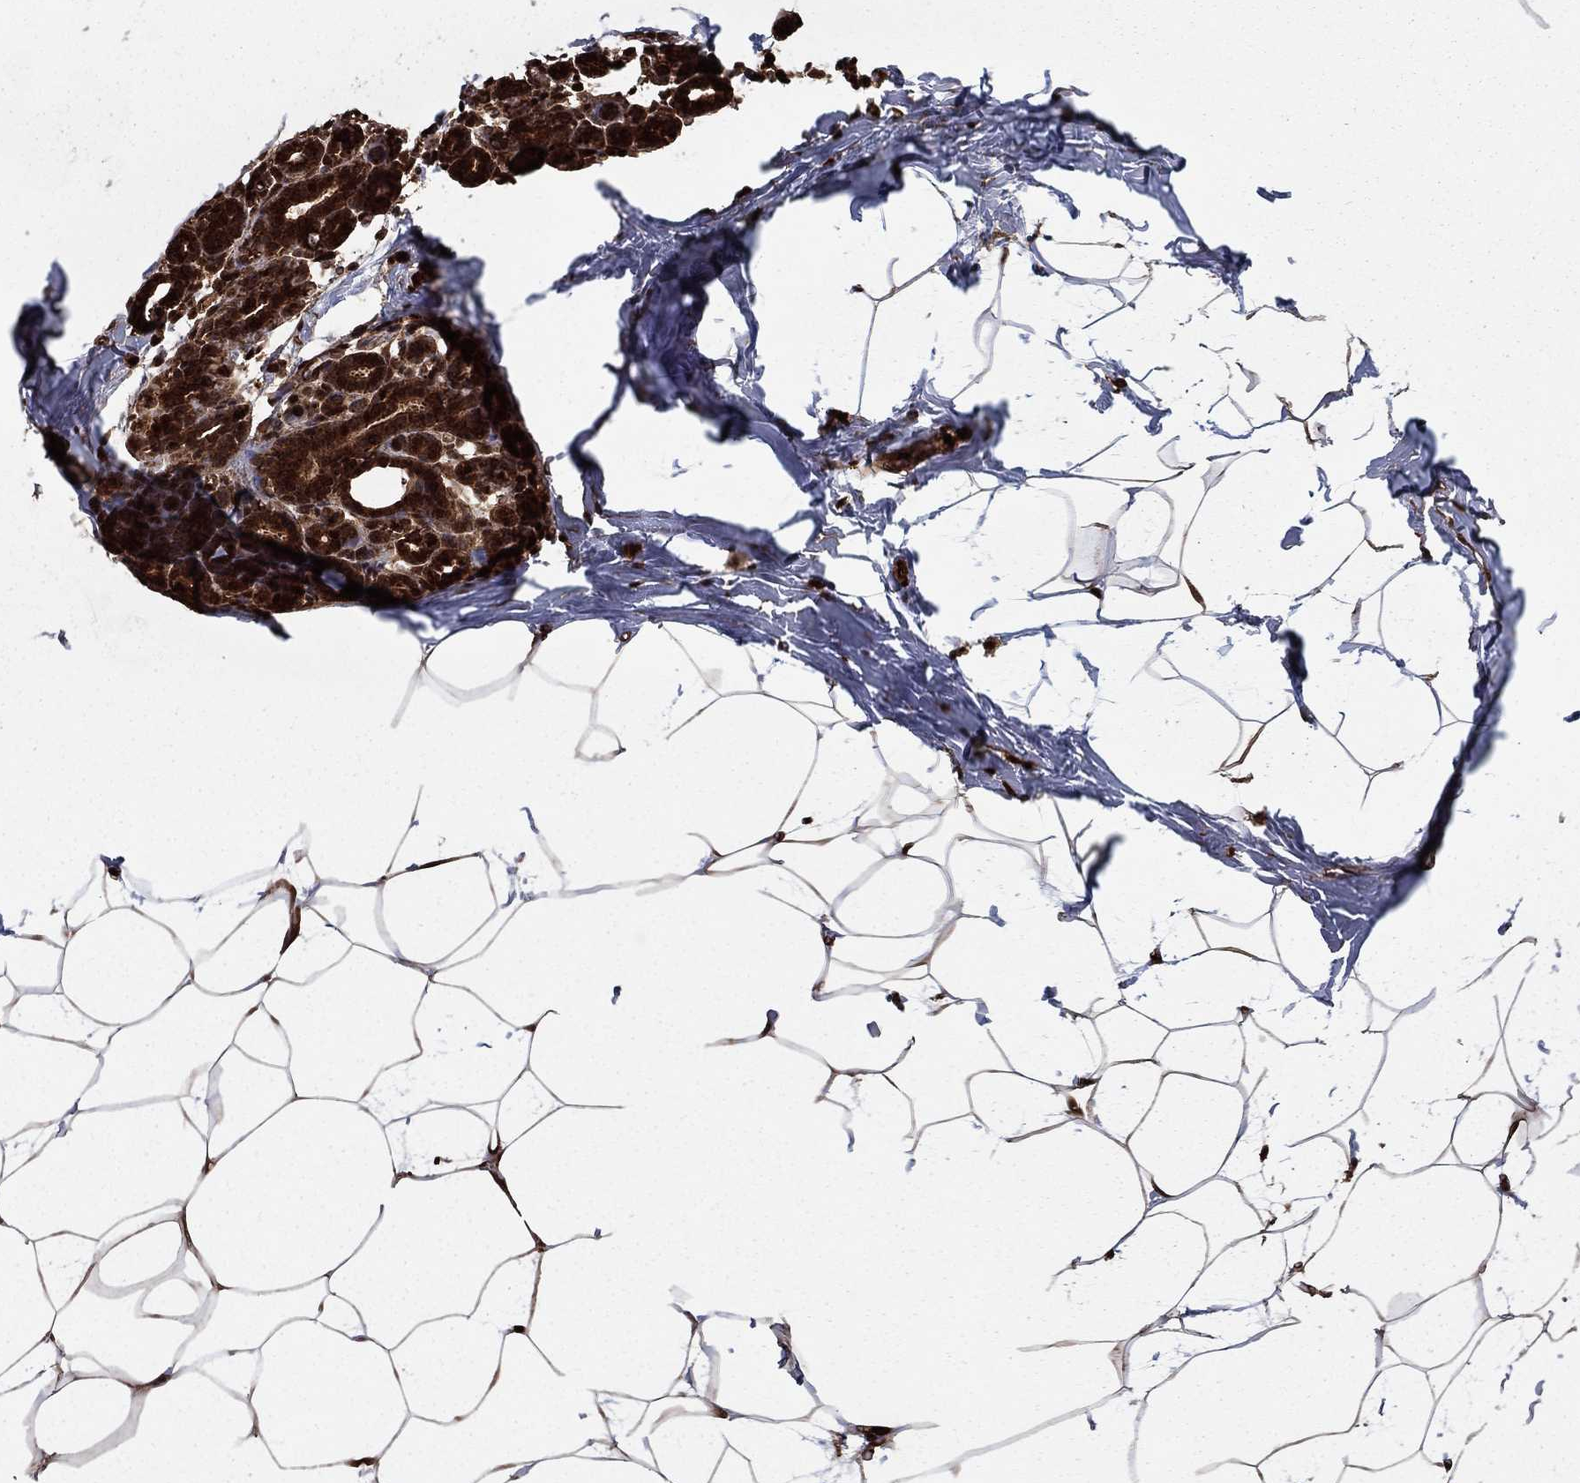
{"staining": {"intensity": "moderate", "quantity": "<25%", "location": "cytoplasmic/membranous"}, "tissue": "breast", "cell_type": "Adipocytes", "image_type": "normal", "snomed": [{"axis": "morphology", "description": "Normal tissue, NOS"}, {"axis": "topography", "description": "Breast"}], "caption": "Brown immunohistochemical staining in normal human breast reveals moderate cytoplasmic/membranous positivity in about <25% of adipocytes.", "gene": "GYG1", "patient": {"sex": "female", "age": 32}}